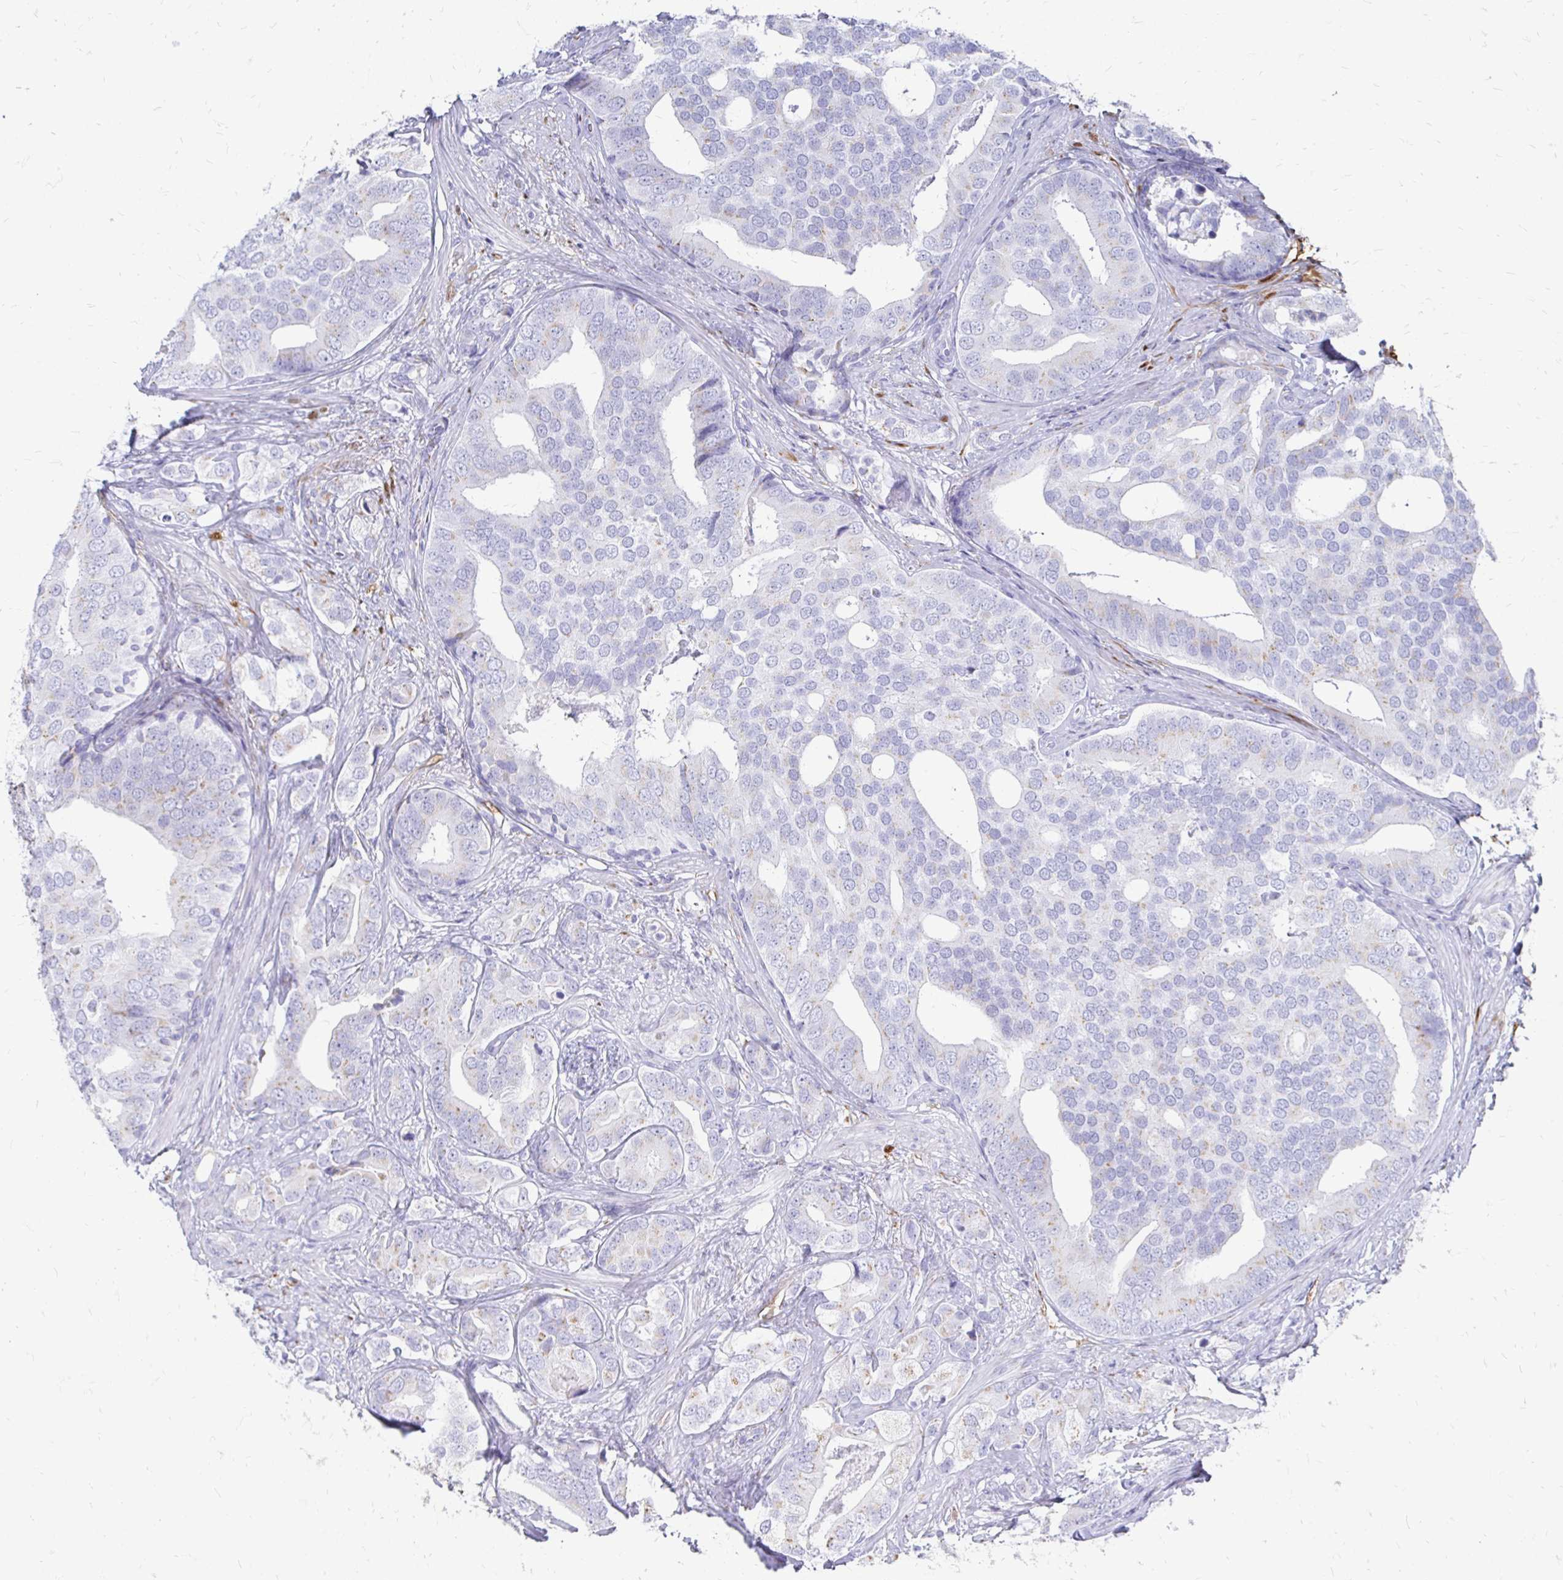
{"staining": {"intensity": "negative", "quantity": "none", "location": "none"}, "tissue": "prostate cancer", "cell_type": "Tumor cells", "image_type": "cancer", "snomed": [{"axis": "morphology", "description": "Adenocarcinoma, High grade"}, {"axis": "topography", "description": "Prostate"}], "caption": "Immunohistochemical staining of prostate high-grade adenocarcinoma reveals no significant staining in tumor cells.", "gene": "PAGE4", "patient": {"sex": "male", "age": 62}}